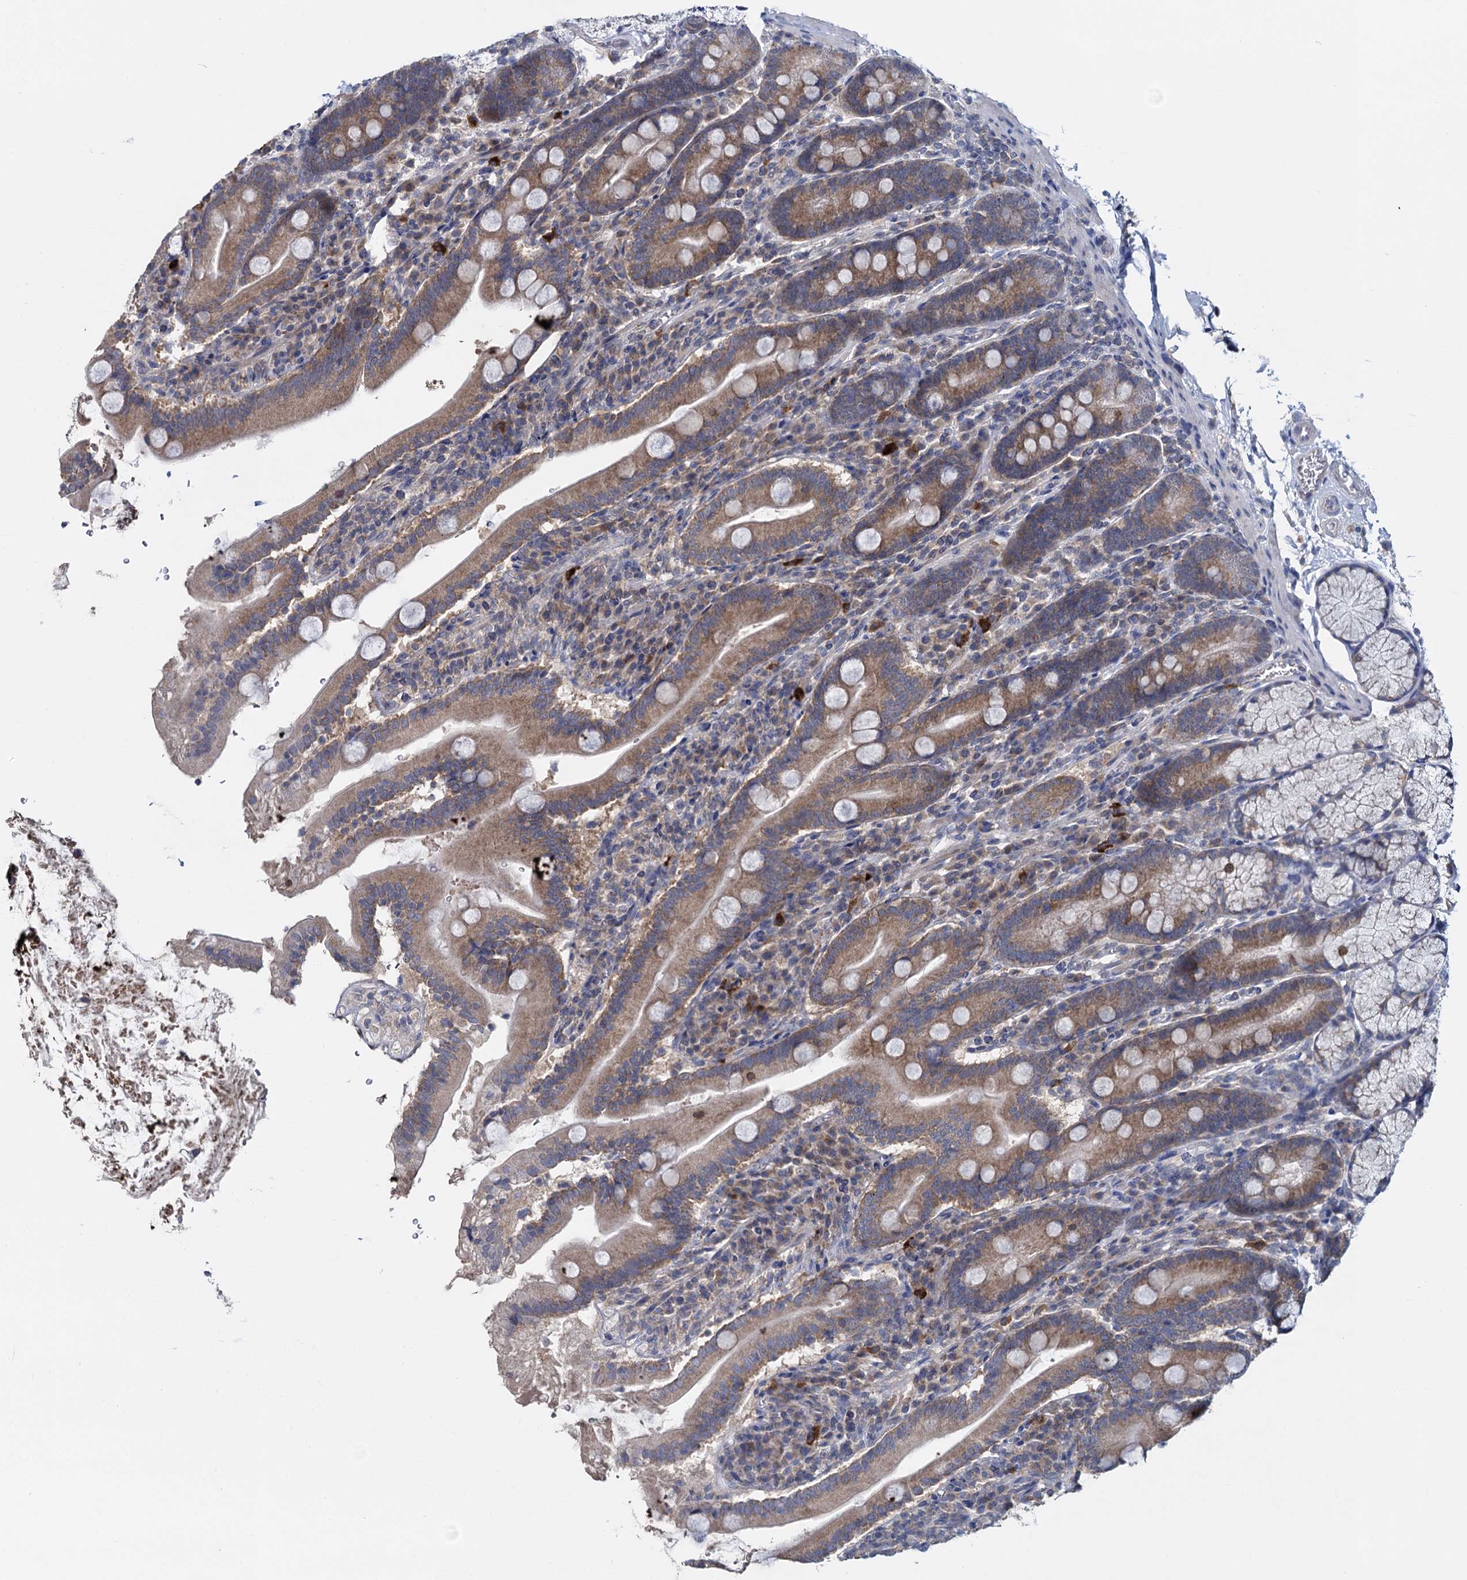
{"staining": {"intensity": "moderate", "quantity": ">75%", "location": "cytoplasmic/membranous"}, "tissue": "duodenum", "cell_type": "Glandular cells", "image_type": "normal", "snomed": [{"axis": "morphology", "description": "Normal tissue, NOS"}, {"axis": "topography", "description": "Duodenum"}], "caption": "The histopathology image displays immunohistochemical staining of unremarkable duodenum. There is moderate cytoplasmic/membranous staining is present in about >75% of glandular cells.", "gene": "GSTM2", "patient": {"sex": "male", "age": 35}}